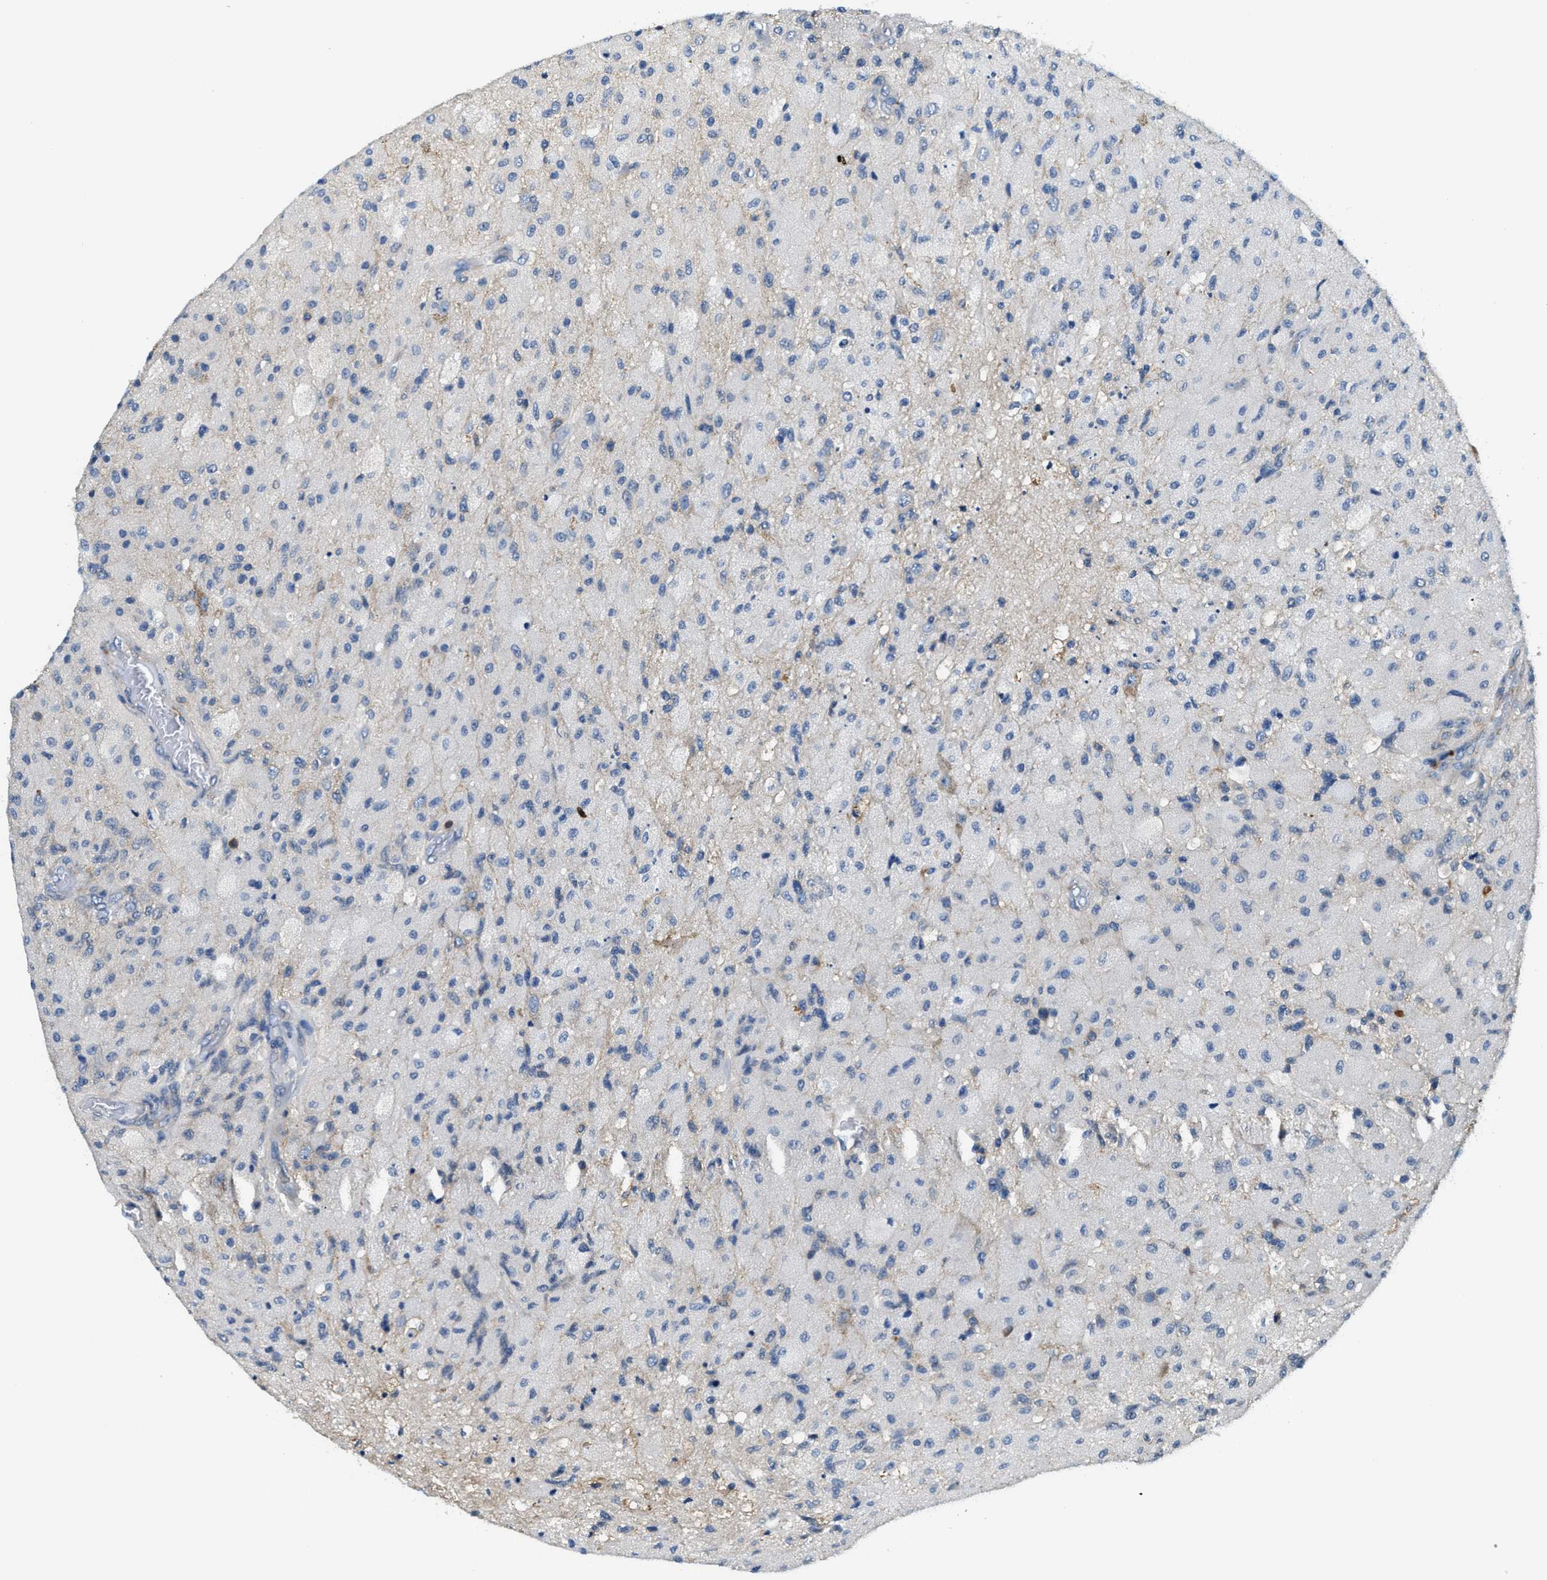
{"staining": {"intensity": "negative", "quantity": "none", "location": "none"}, "tissue": "glioma", "cell_type": "Tumor cells", "image_type": "cancer", "snomed": [{"axis": "morphology", "description": "Normal tissue, NOS"}, {"axis": "morphology", "description": "Glioma, malignant, High grade"}, {"axis": "topography", "description": "Cerebral cortex"}], "caption": "High magnification brightfield microscopy of malignant glioma (high-grade) stained with DAB (brown) and counterstained with hematoxylin (blue): tumor cells show no significant positivity. (DAB IHC with hematoxylin counter stain).", "gene": "MYO1G", "patient": {"sex": "male", "age": 77}}